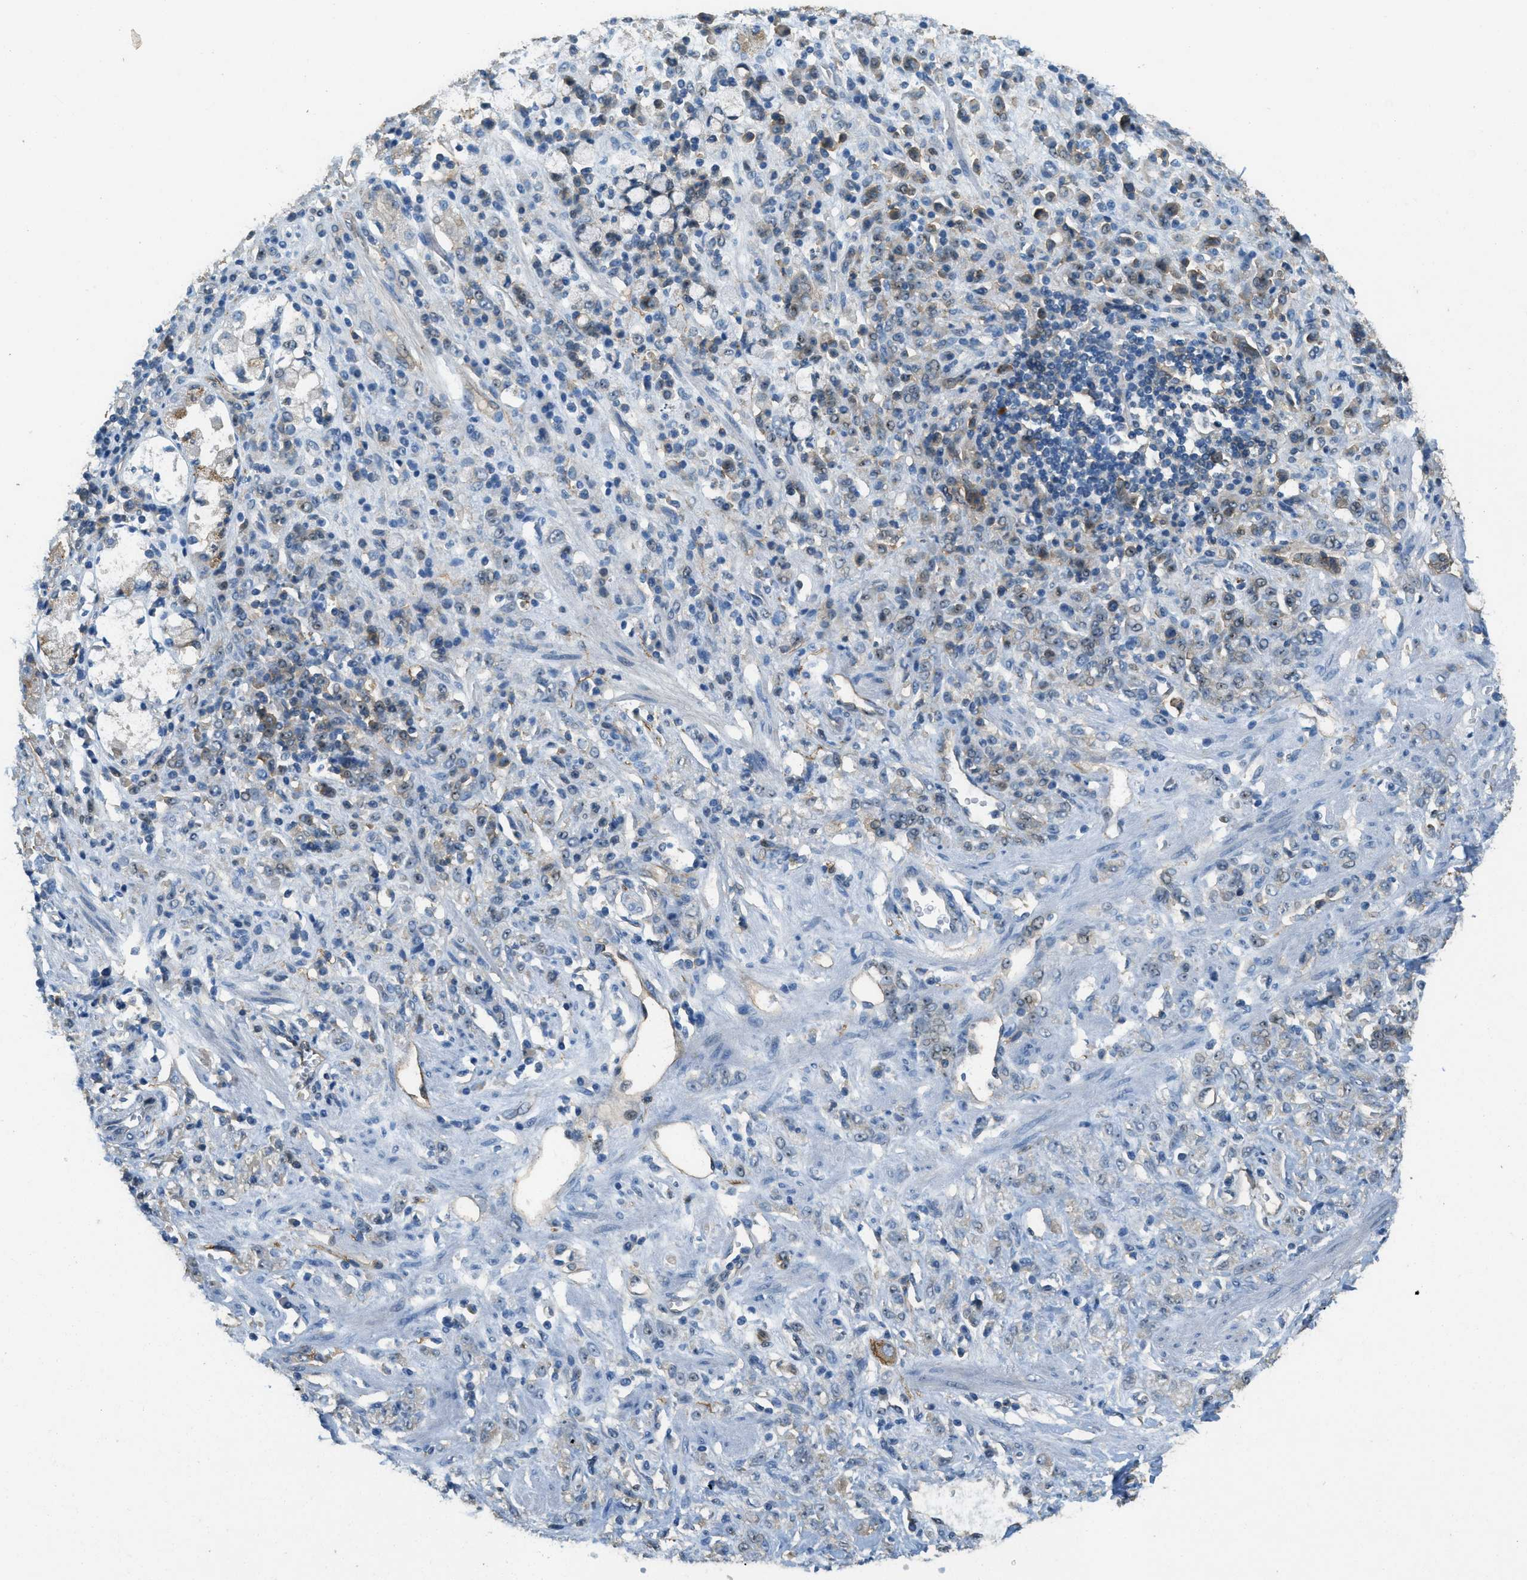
{"staining": {"intensity": "weak", "quantity": "25%-75%", "location": "cytoplasmic/membranous,nuclear"}, "tissue": "stomach cancer", "cell_type": "Tumor cells", "image_type": "cancer", "snomed": [{"axis": "morphology", "description": "Normal tissue, NOS"}, {"axis": "morphology", "description": "Adenocarcinoma, NOS"}, {"axis": "topography", "description": "Stomach"}], "caption": "A brown stain labels weak cytoplasmic/membranous and nuclear positivity of a protein in adenocarcinoma (stomach) tumor cells. The staining was performed using DAB, with brown indicating positive protein expression. Nuclei are stained blue with hematoxylin.", "gene": "OSMR", "patient": {"sex": "male", "age": 82}}